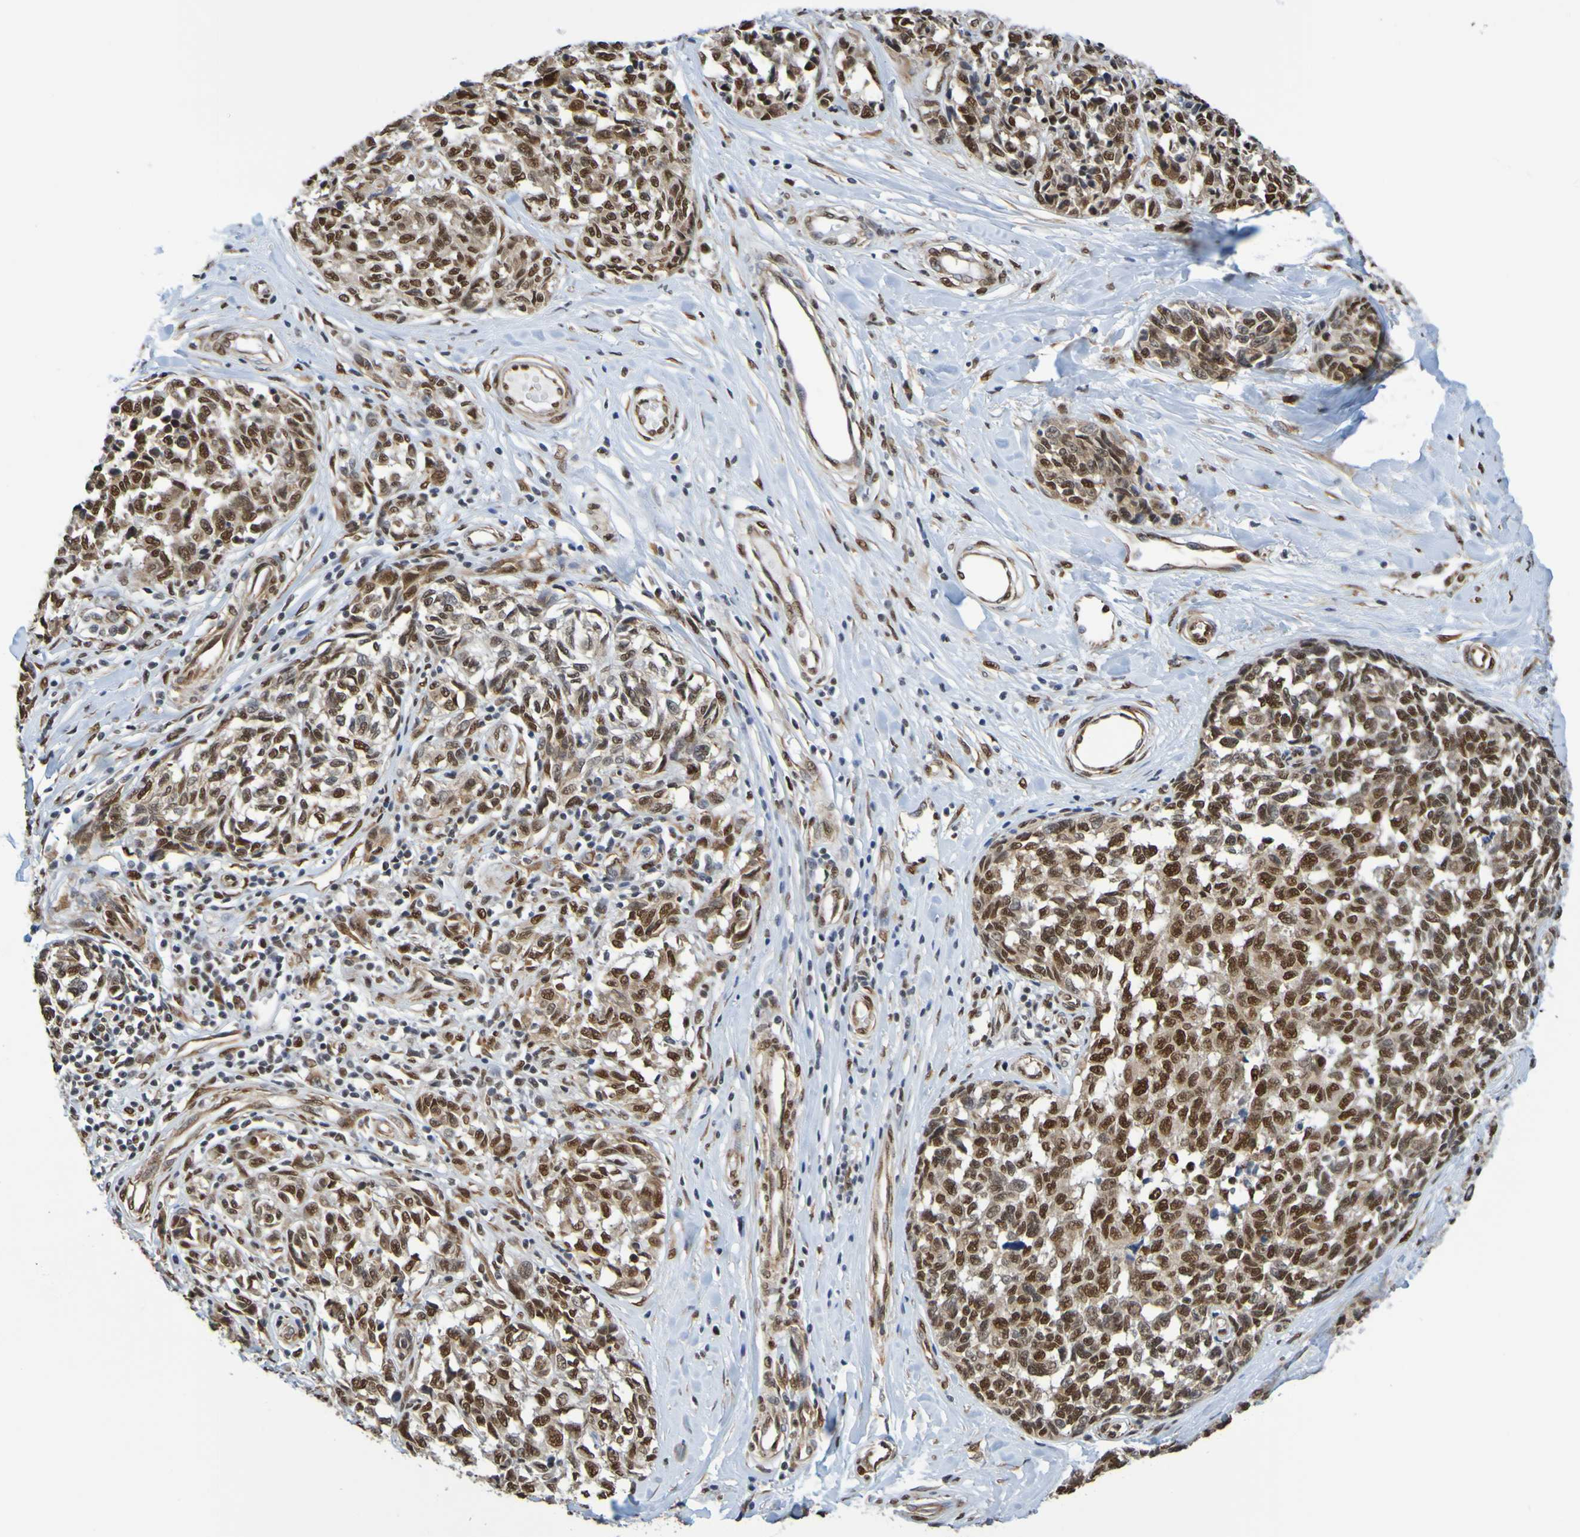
{"staining": {"intensity": "strong", "quantity": ">75%", "location": "nuclear"}, "tissue": "melanoma", "cell_type": "Tumor cells", "image_type": "cancer", "snomed": [{"axis": "morphology", "description": "Malignant melanoma, NOS"}, {"axis": "topography", "description": "Skin"}], "caption": "The image exhibits a brown stain indicating the presence of a protein in the nuclear of tumor cells in melanoma. The staining was performed using DAB (3,3'-diaminobenzidine), with brown indicating positive protein expression. Nuclei are stained blue with hematoxylin.", "gene": "HDAC2", "patient": {"sex": "female", "age": 64}}